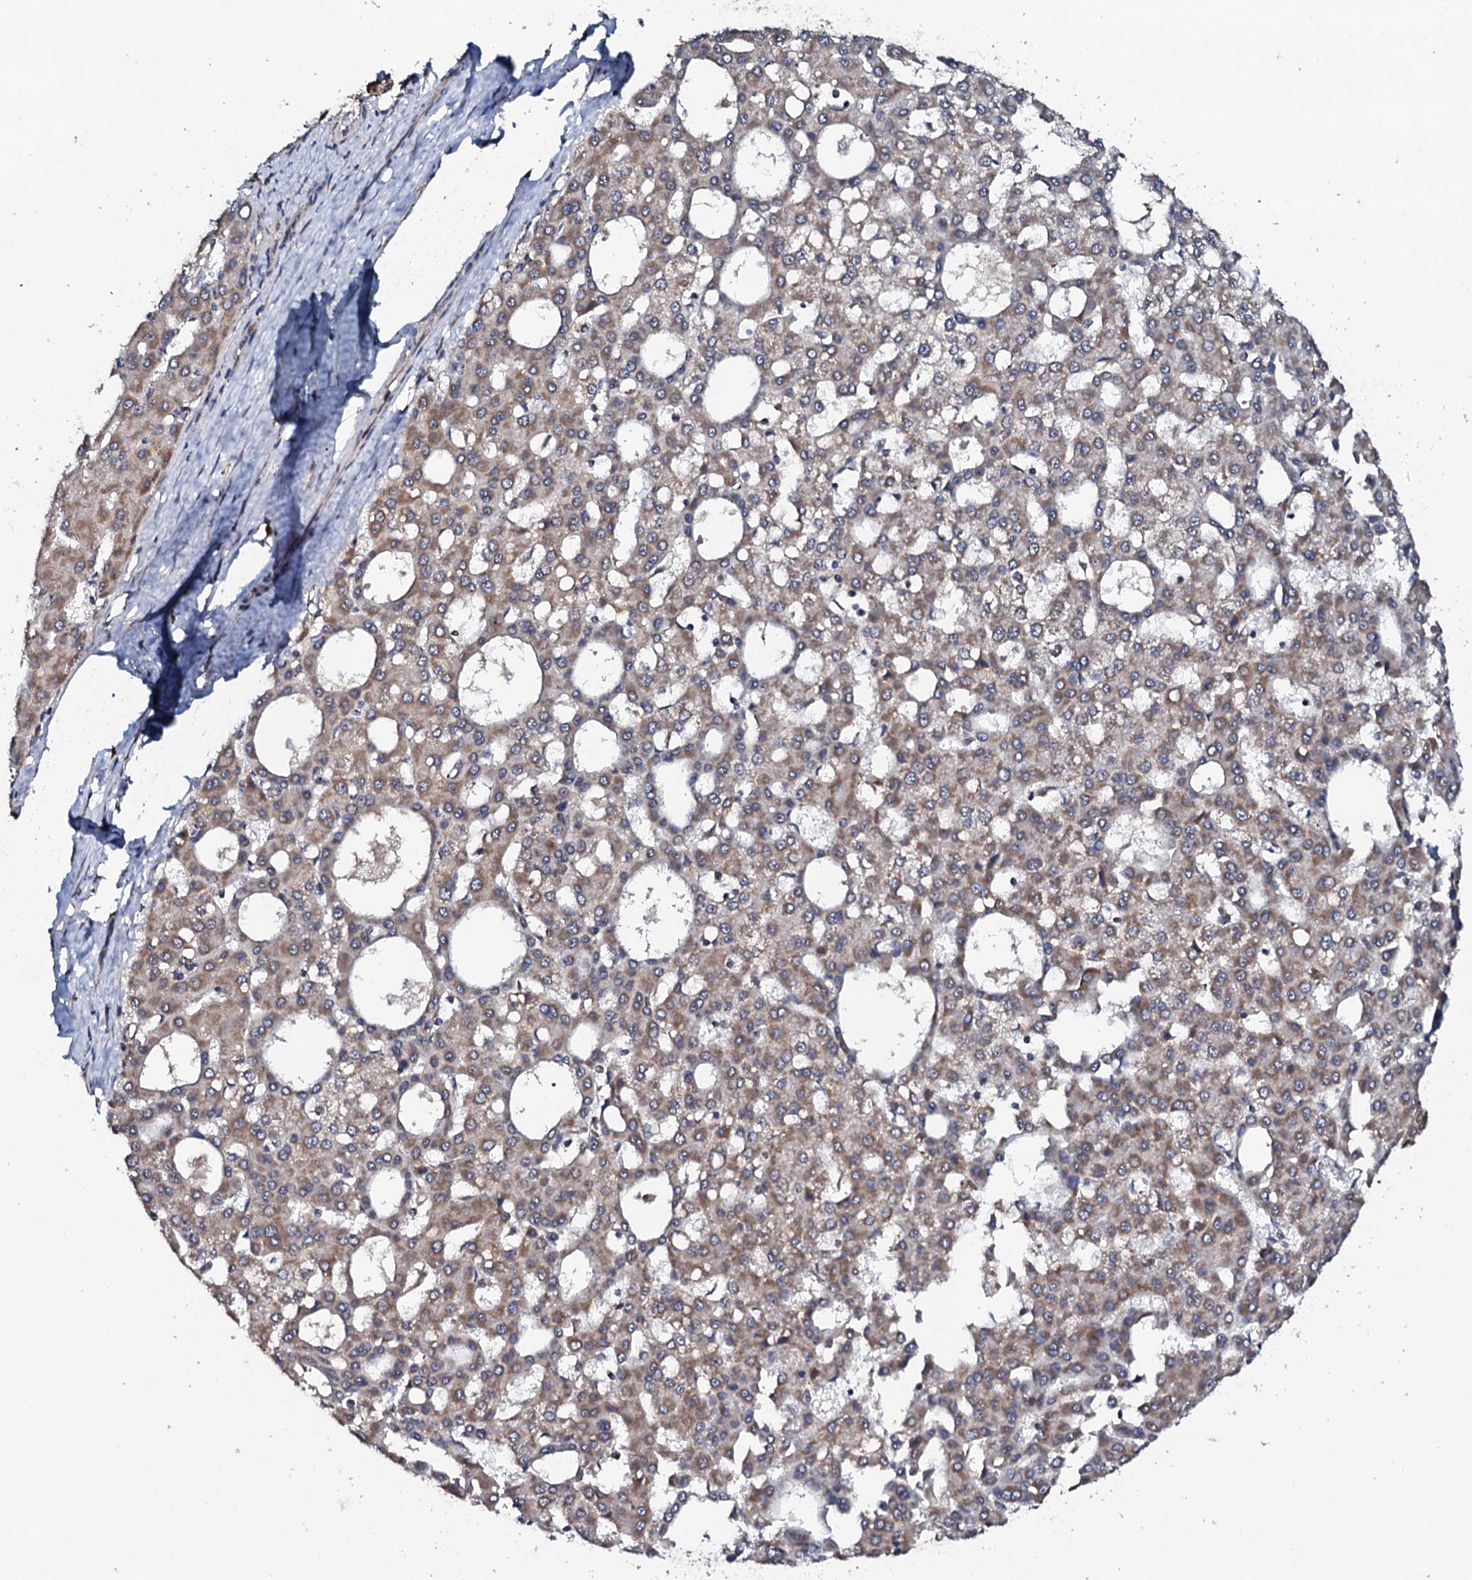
{"staining": {"intensity": "moderate", "quantity": ">75%", "location": "cytoplasmic/membranous"}, "tissue": "liver cancer", "cell_type": "Tumor cells", "image_type": "cancer", "snomed": [{"axis": "morphology", "description": "Carcinoma, Hepatocellular, NOS"}, {"axis": "topography", "description": "Liver"}], "caption": "About >75% of tumor cells in human liver hepatocellular carcinoma reveal moderate cytoplasmic/membranous protein expression as visualized by brown immunohistochemical staining.", "gene": "MTIF3", "patient": {"sex": "male", "age": 47}}